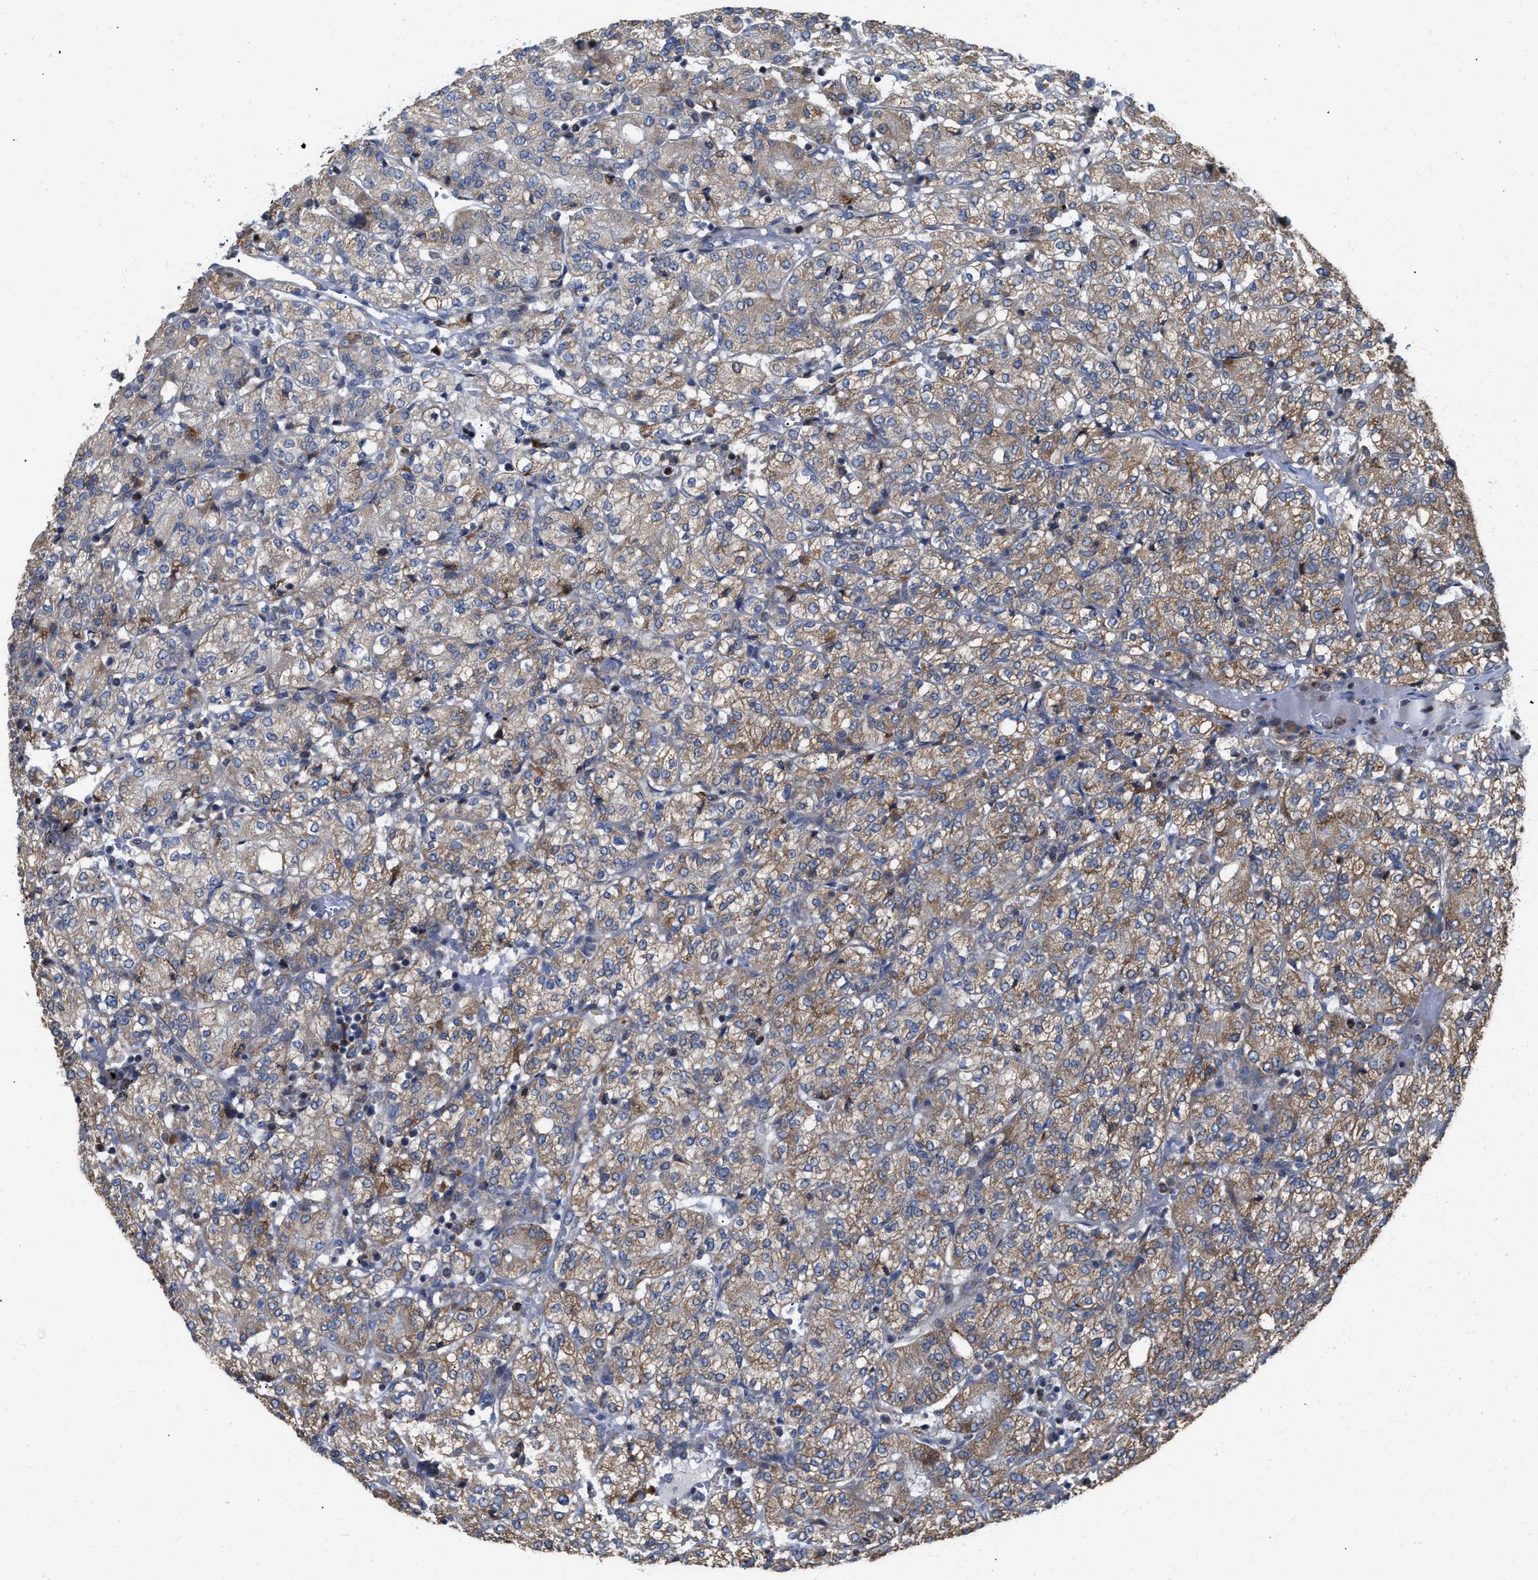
{"staining": {"intensity": "moderate", "quantity": ">75%", "location": "cytoplasmic/membranous"}, "tissue": "renal cancer", "cell_type": "Tumor cells", "image_type": "cancer", "snomed": [{"axis": "morphology", "description": "Adenocarcinoma, NOS"}, {"axis": "topography", "description": "Kidney"}], "caption": "Immunohistochemical staining of renal adenocarcinoma demonstrates medium levels of moderate cytoplasmic/membranous protein expression in approximately >75% of tumor cells.", "gene": "AK2", "patient": {"sex": "male", "age": 77}}